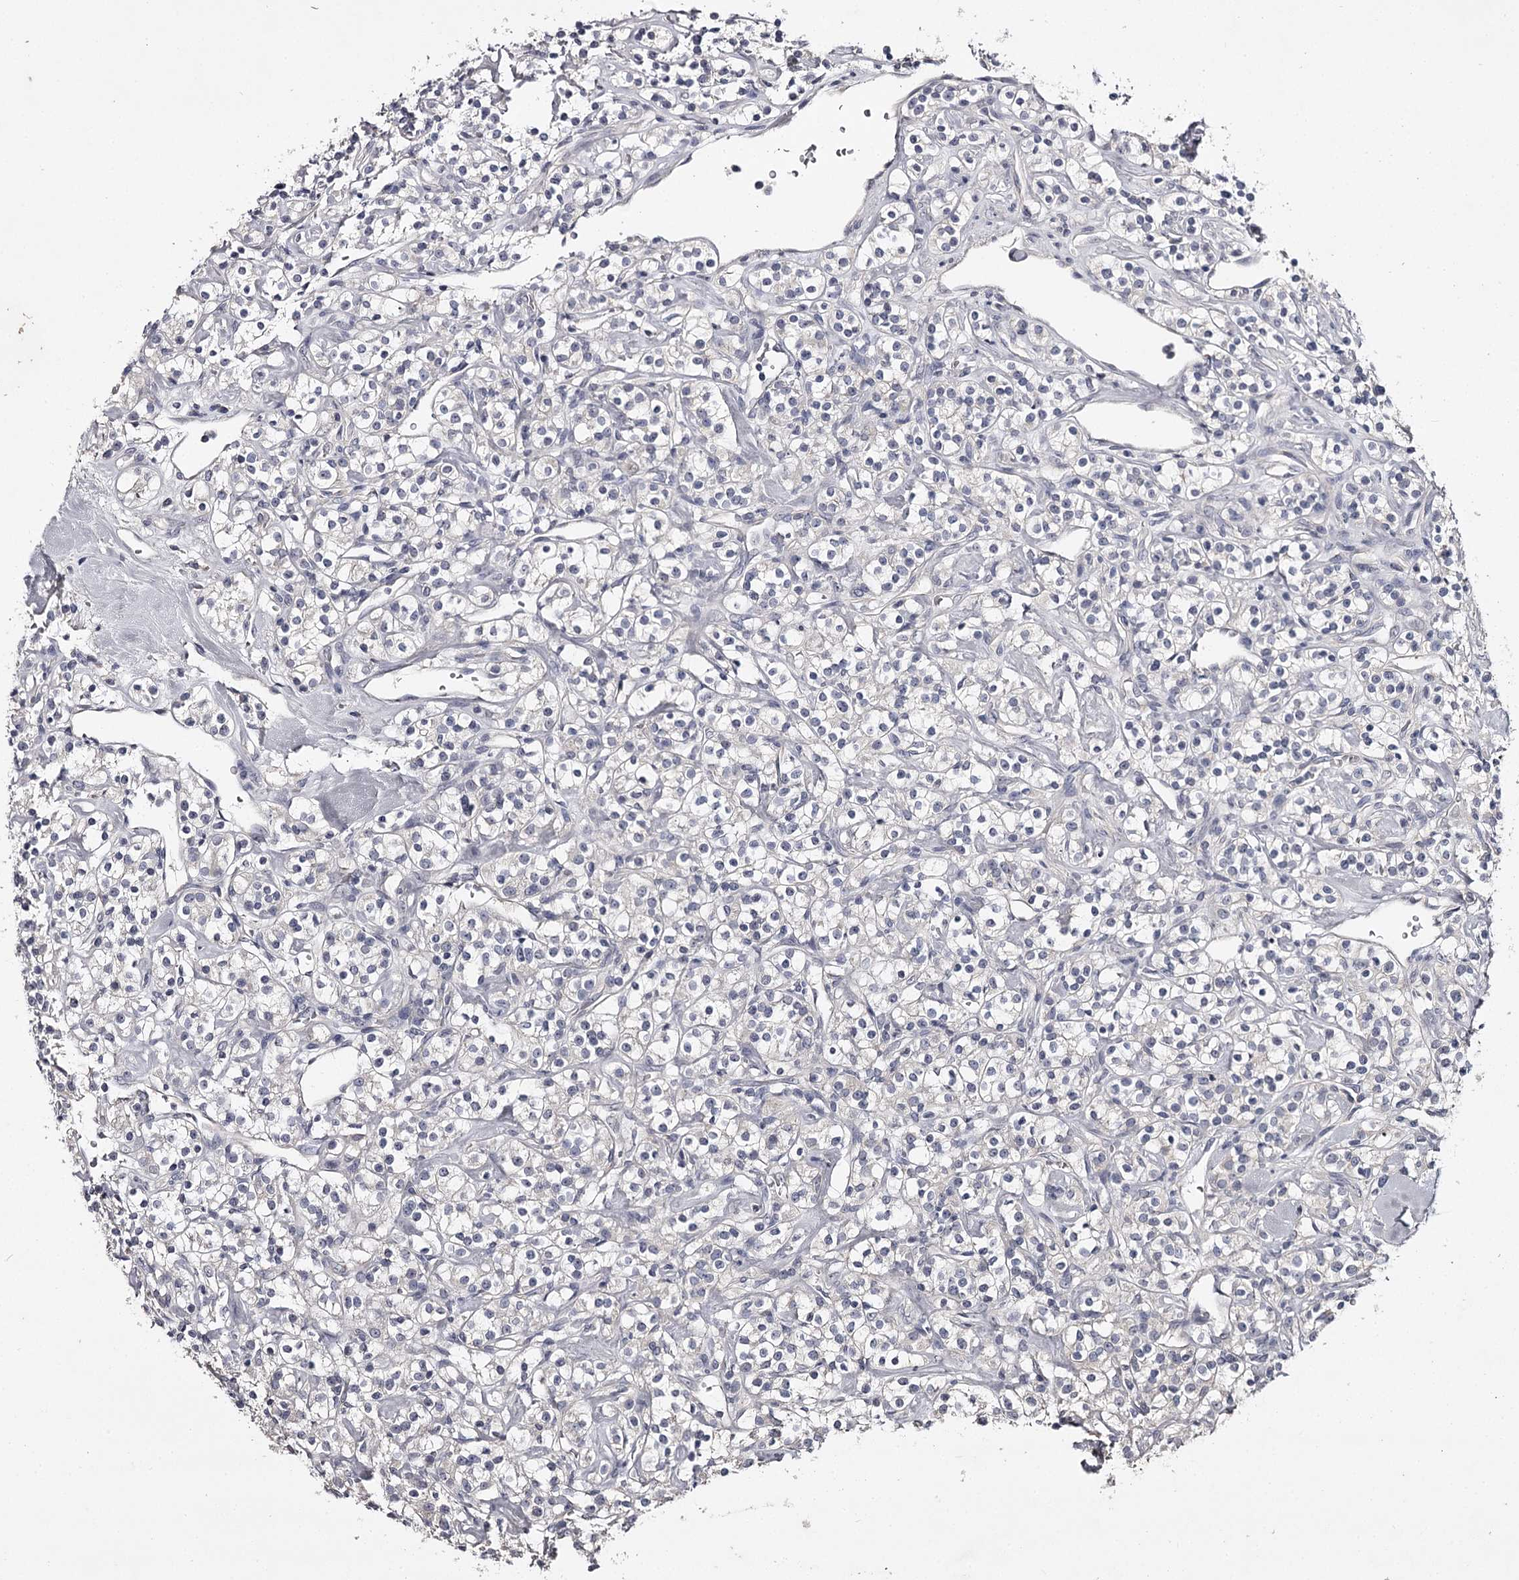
{"staining": {"intensity": "negative", "quantity": "none", "location": "none"}, "tissue": "renal cancer", "cell_type": "Tumor cells", "image_type": "cancer", "snomed": [{"axis": "morphology", "description": "Adenocarcinoma, NOS"}, {"axis": "topography", "description": "Kidney"}], "caption": "High power microscopy histopathology image of an immunohistochemistry (IHC) histopathology image of renal cancer, revealing no significant positivity in tumor cells.", "gene": "PRM2", "patient": {"sex": "male", "age": 77}}